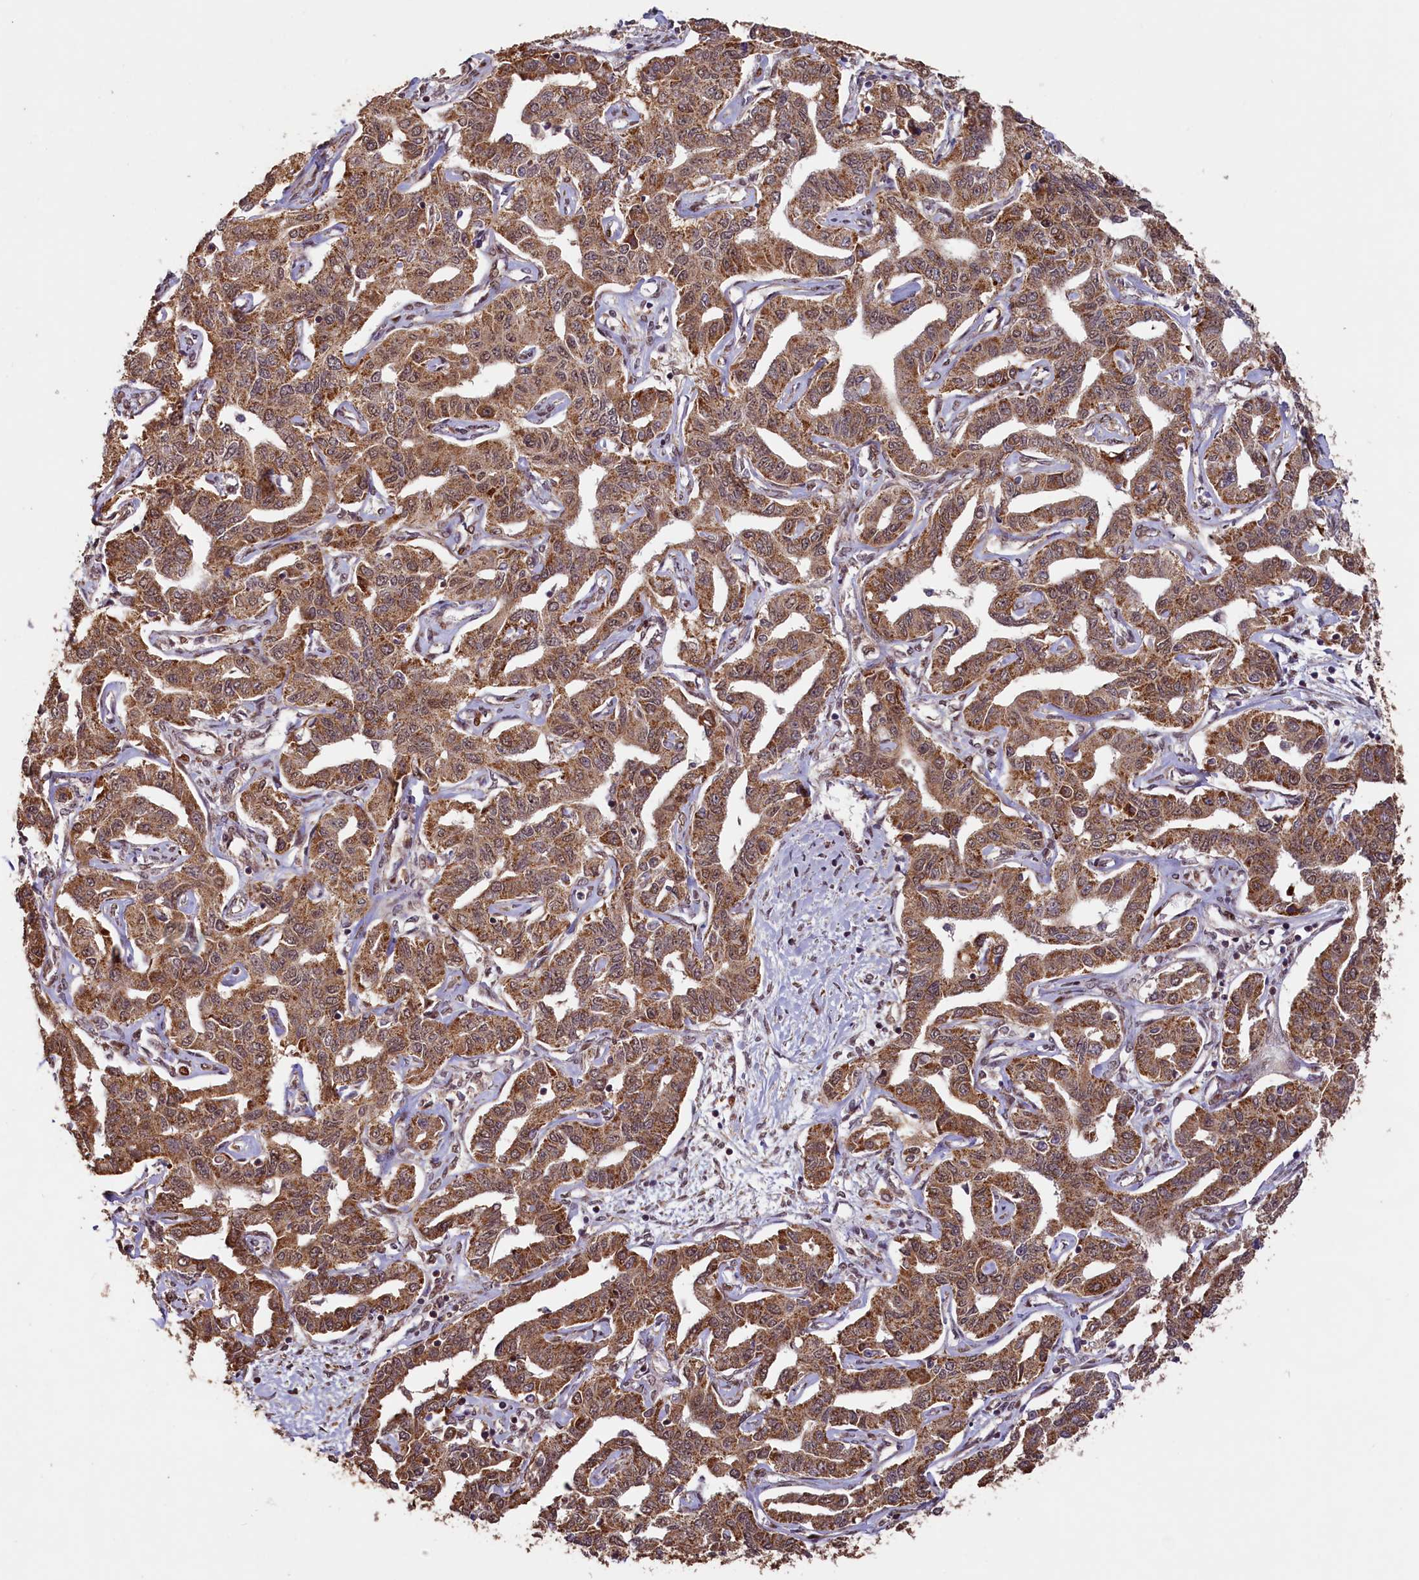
{"staining": {"intensity": "moderate", "quantity": ">75%", "location": "cytoplasmic/membranous,nuclear"}, "tissue": "liver cancer", "cell_type": "Tumor cells", "image_type": "cancer", "snomed": [{"axis": "morphology", "description": "Cholangiocarcinoma"}, {"axis": "topography", "description": "Liver"}], "caption": "A high-resolution histopathology image shows immunohistochemistry (IHC) staining of liver cholangiocarcinoma, which demonstrates moderate cytoplasmic/membranous and nuclear expression in approximately >75% of tumor cells.", "gene": "SHPRH", "patient": {"sex": "male", "age": 59}}